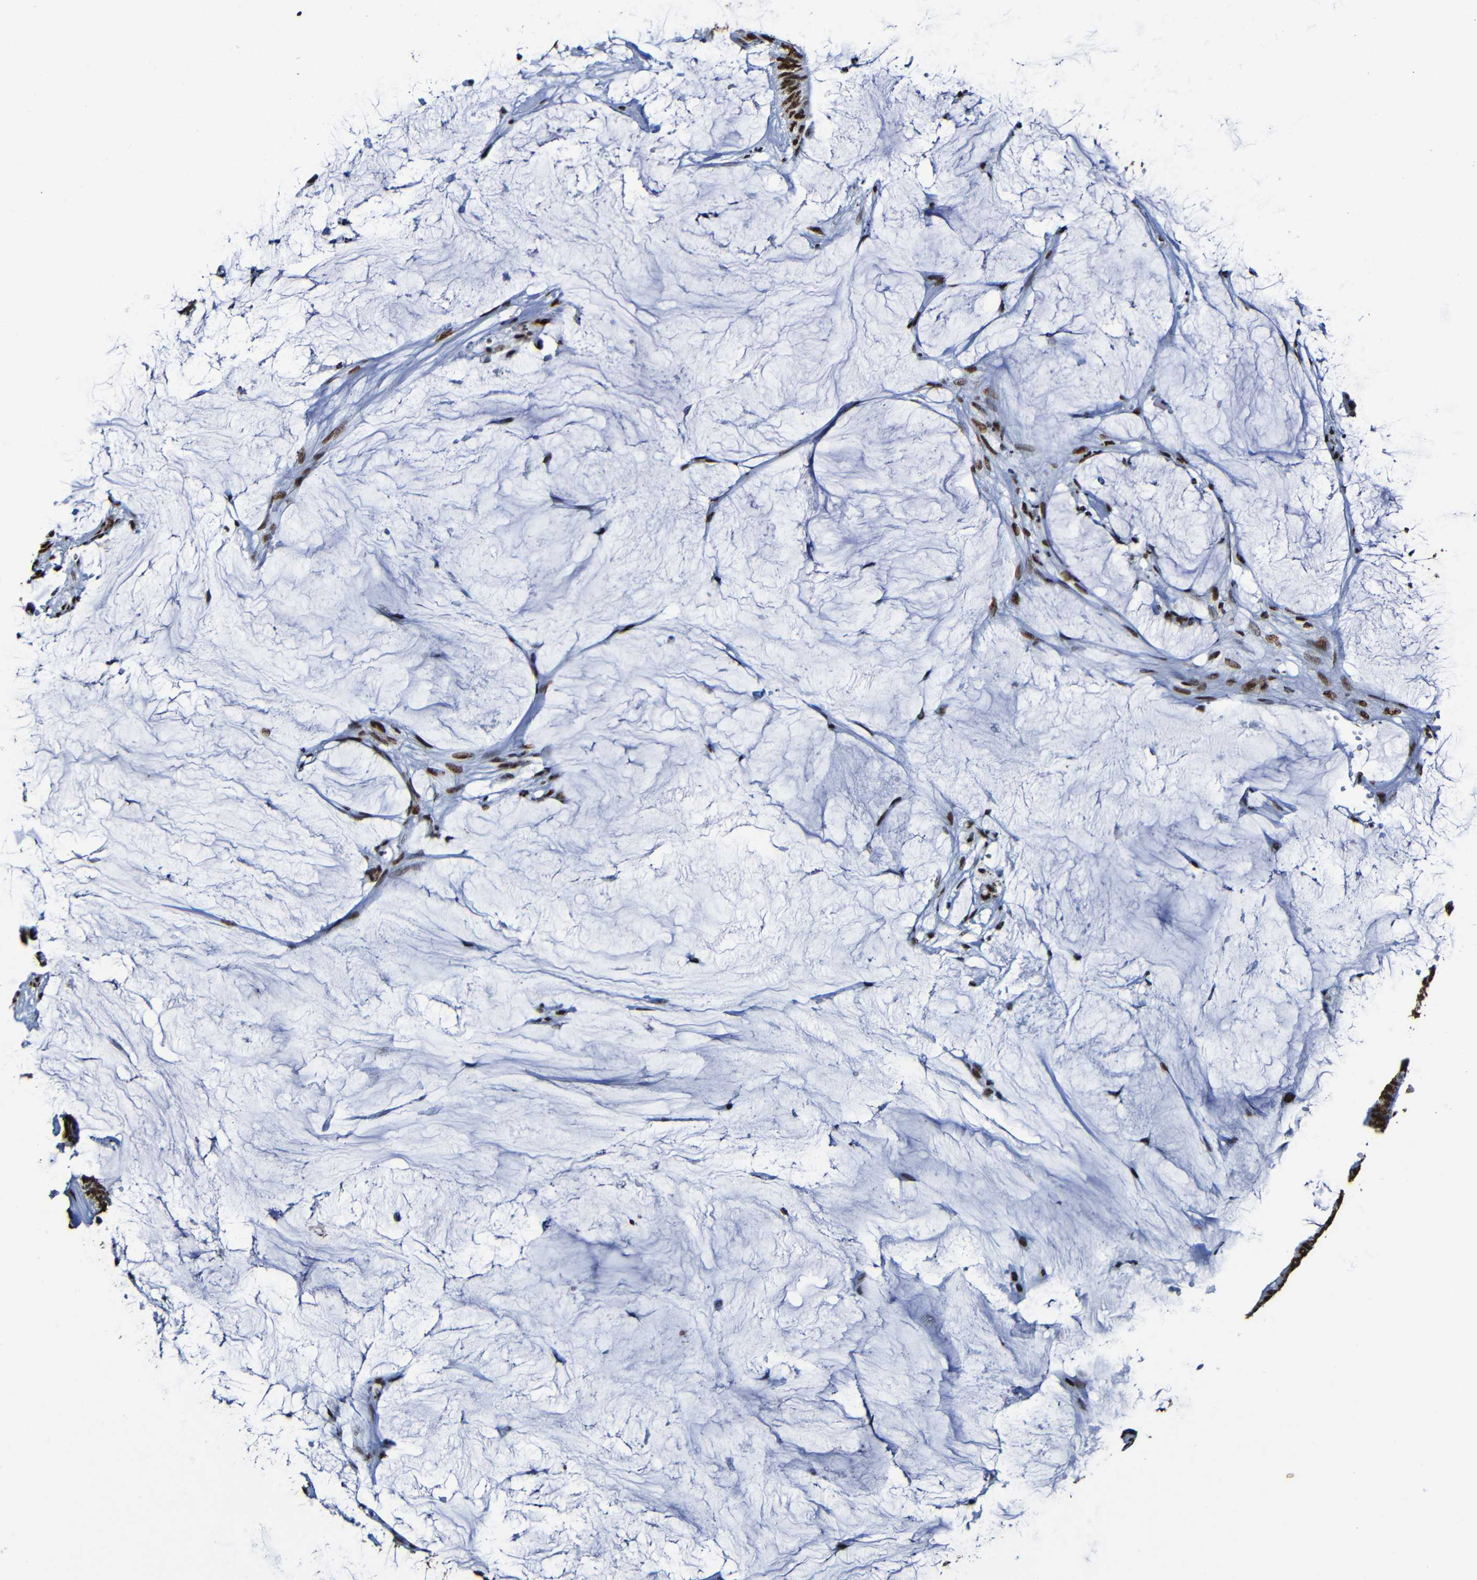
{"staining": {"intensity": "strong", "quantity": ">75%", "location": "nuclear"}, "tissue": "colorectal cancer", "cell_type": "Tumor cells", "image_type": "cancer", "snomed": [{"axis": "morphology", "description": "Adenocarcinoma, NOS"}, {"axis": "topography", "description": "Rectum"}], "caption": "Colorectal cancer (adenocarcinoma) stained with a brown dye exhibits strong nuclear positive staining in about >75% of tumor cells.", "gene": "SRSF3", "patient": {"sex": "female", "age": 66}}